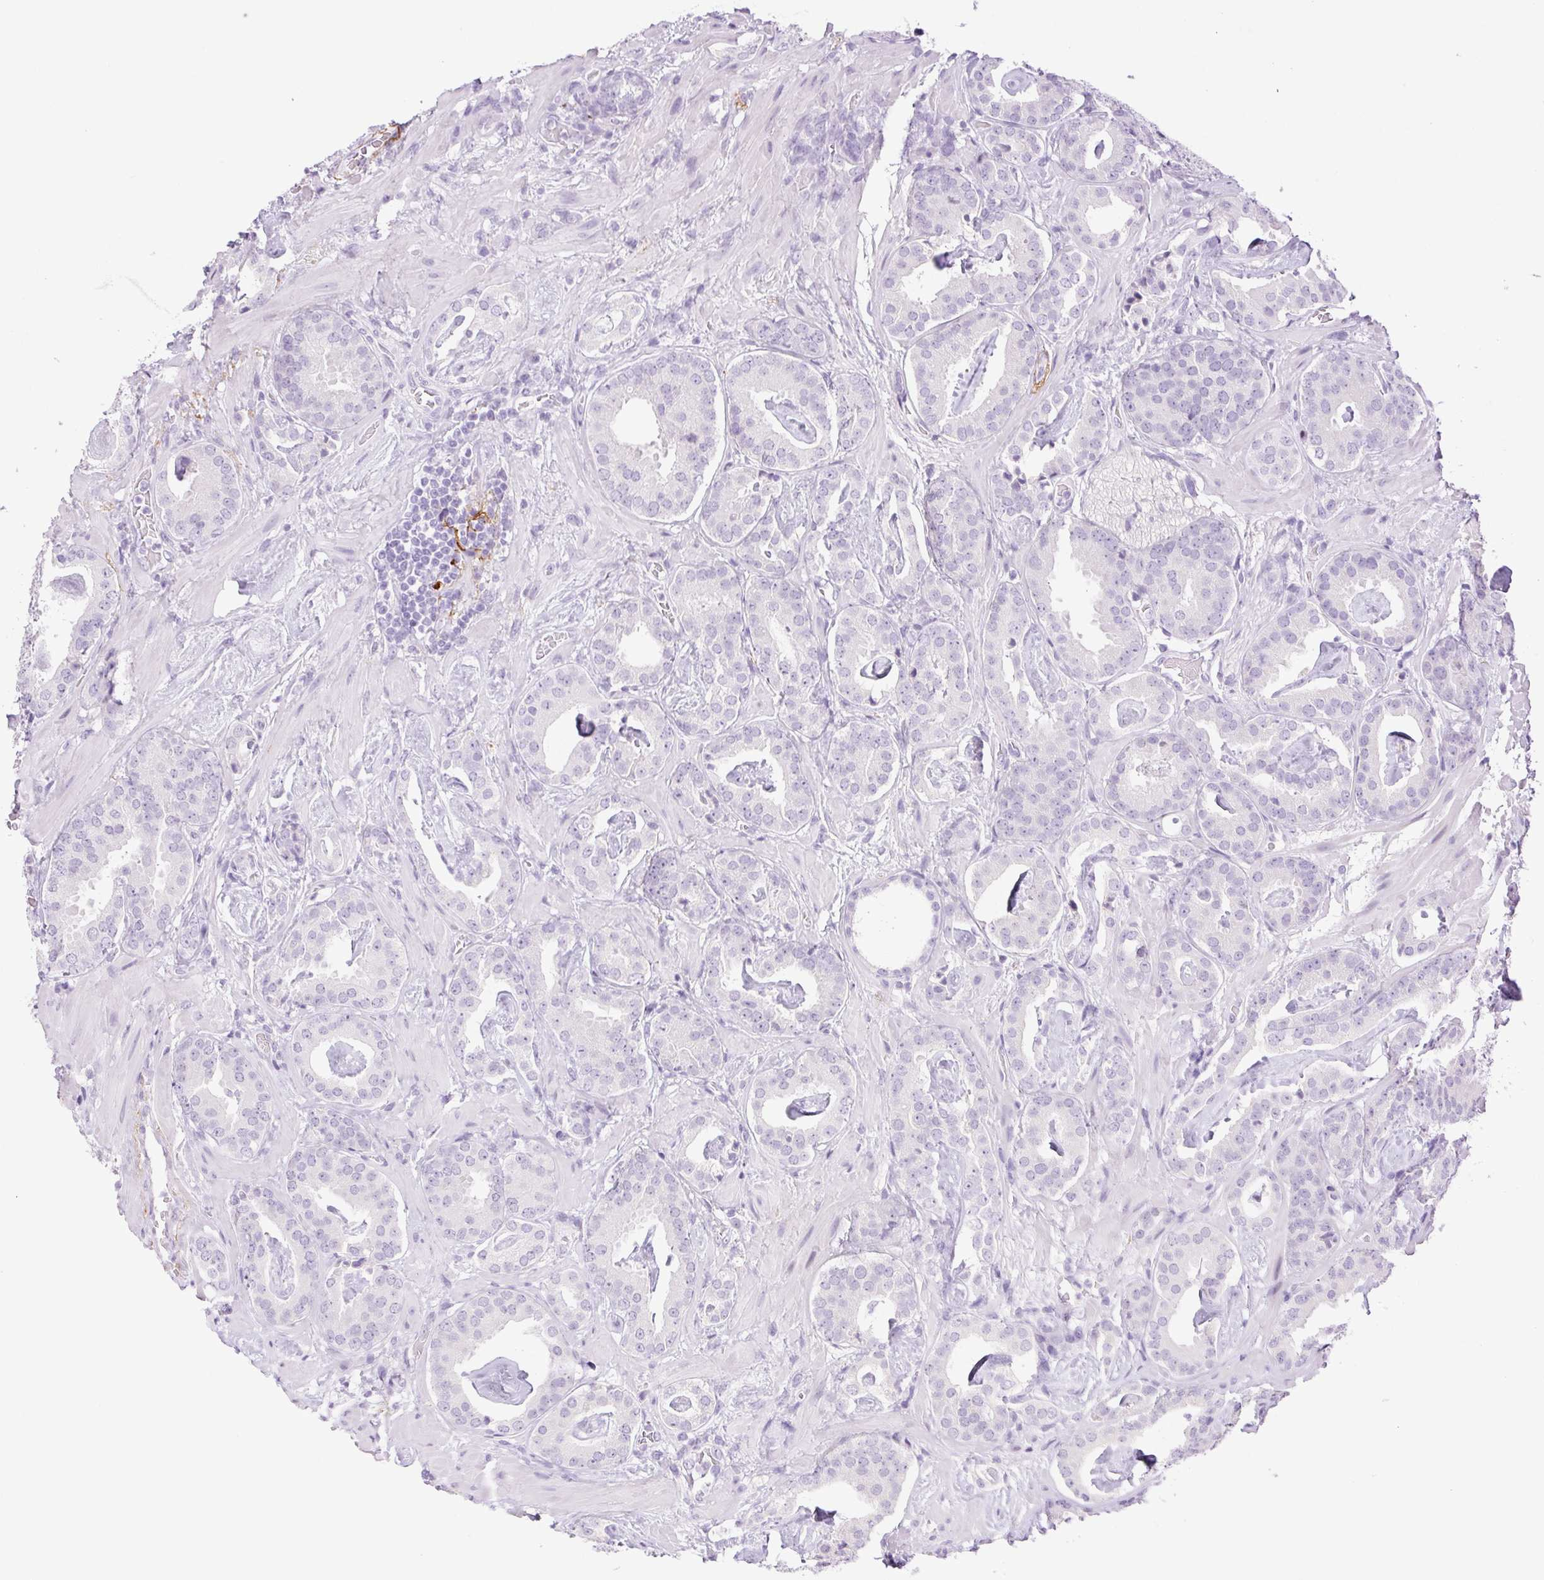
{"staining": {"intensity": "negative", "quantity": "none", "location": "none"}, "tissue": "prostate cancer", "cell_type": "Tumor cells", "image_type": "cancer", "snomed": [{"axis": "morphology", "description": "Adenocarcinoma, Low grade"}, {"axis": "topography", "description": "Prostate"}], "caption": "This is an IHC photomicrograph of prostate cancer (adenocarcinoma (low-grade)). There is no positivity in tumor cells.", "gene": "SP140L", "patient": {"sex": "male", "age": 62}}